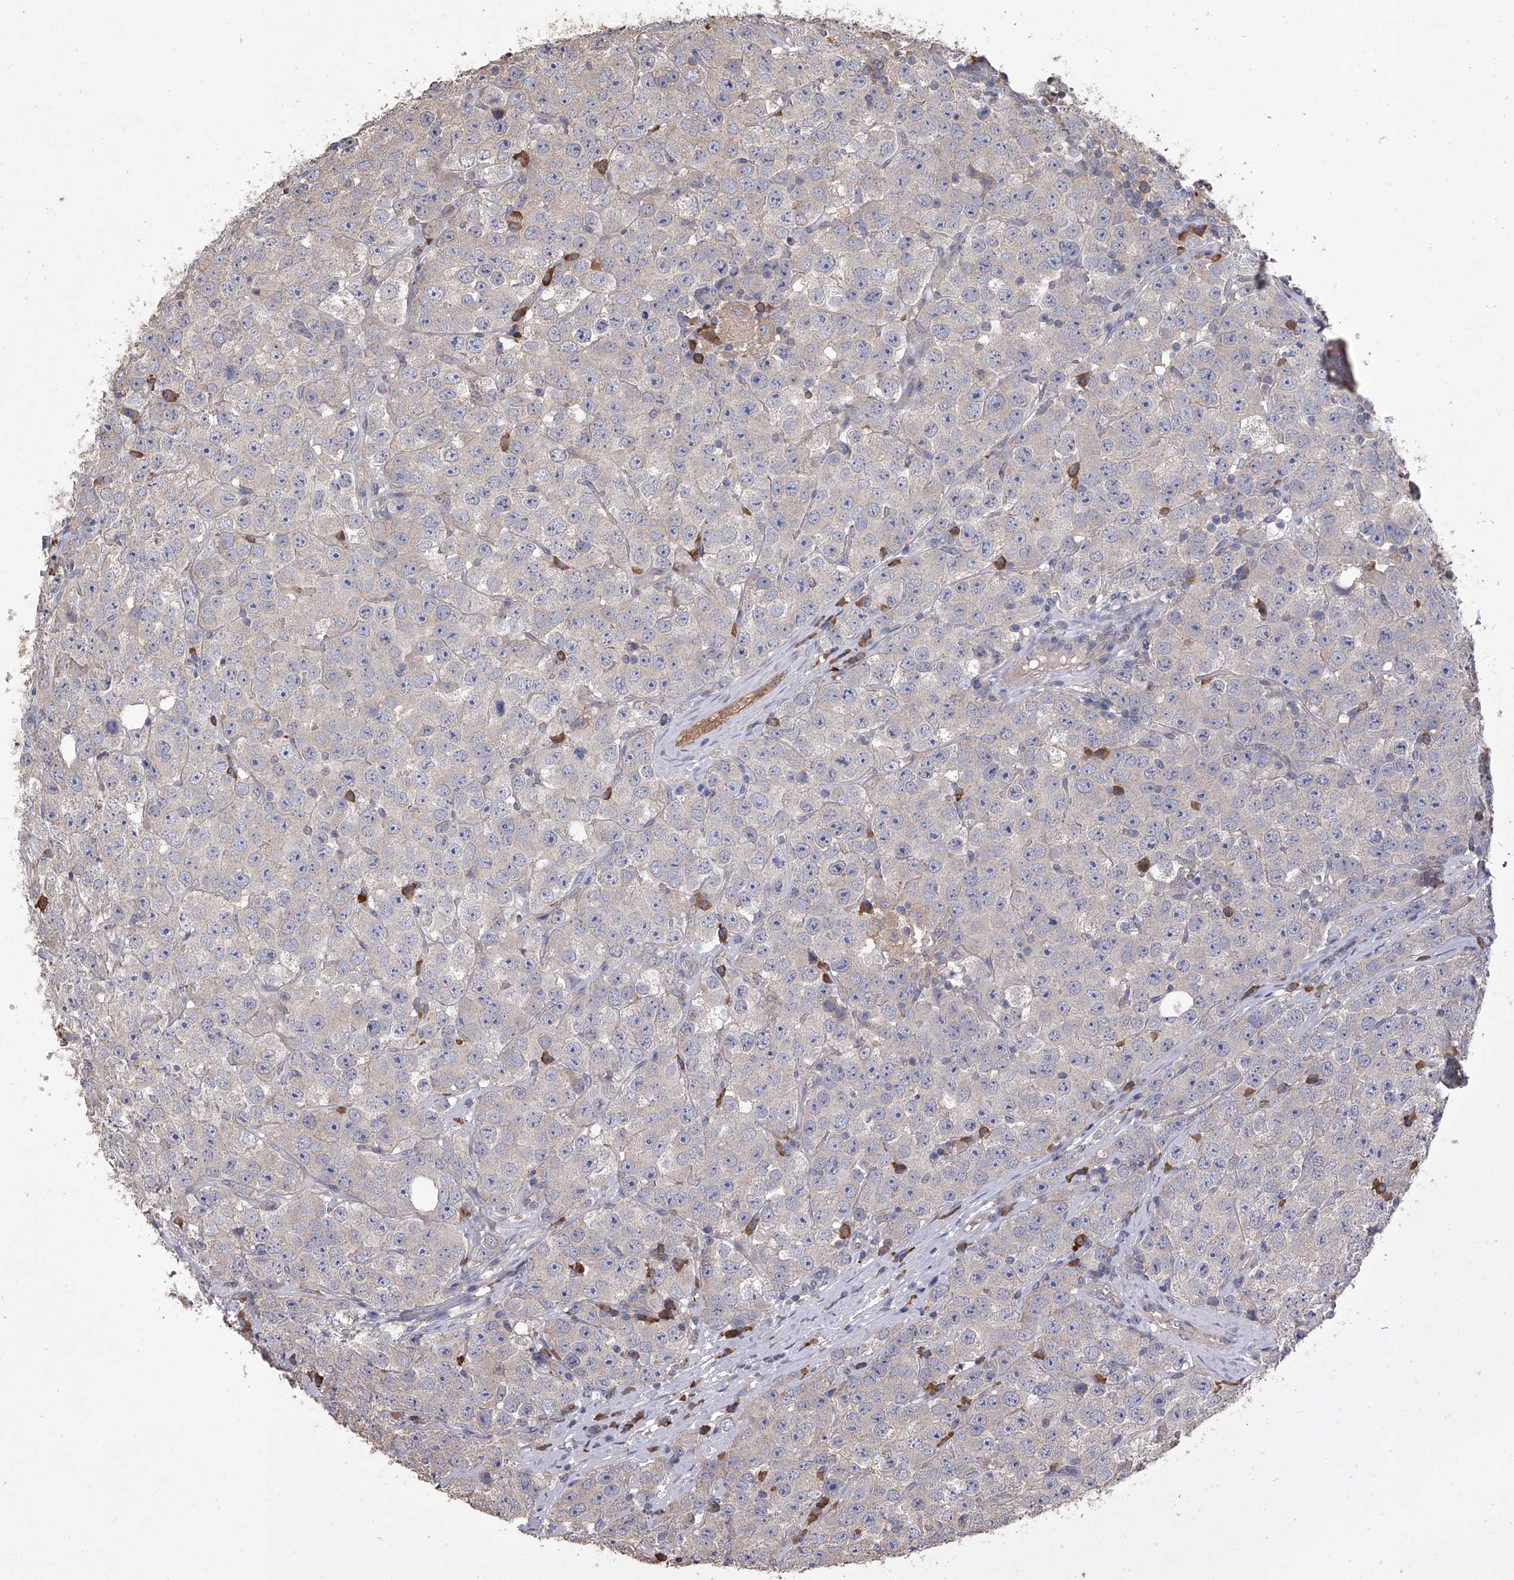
{"staining": {"intensity": "negative", "quantity": "none", "location": "none"}, "tissue": "testis cancer", "cell_type": "Tumor cells", "image_type": "cancer", "snomed": [{"axis": "morphology", "description": "Seminoma, NOS"}, {"axis": "topography", "description": "Testis"}], "caption": "Seminoma (testis) was stained to show a protein in brown. There is no significant expression in tumor cells.", "gene": "ZNF343", "patient": {"sex": "male", "age": 28}}